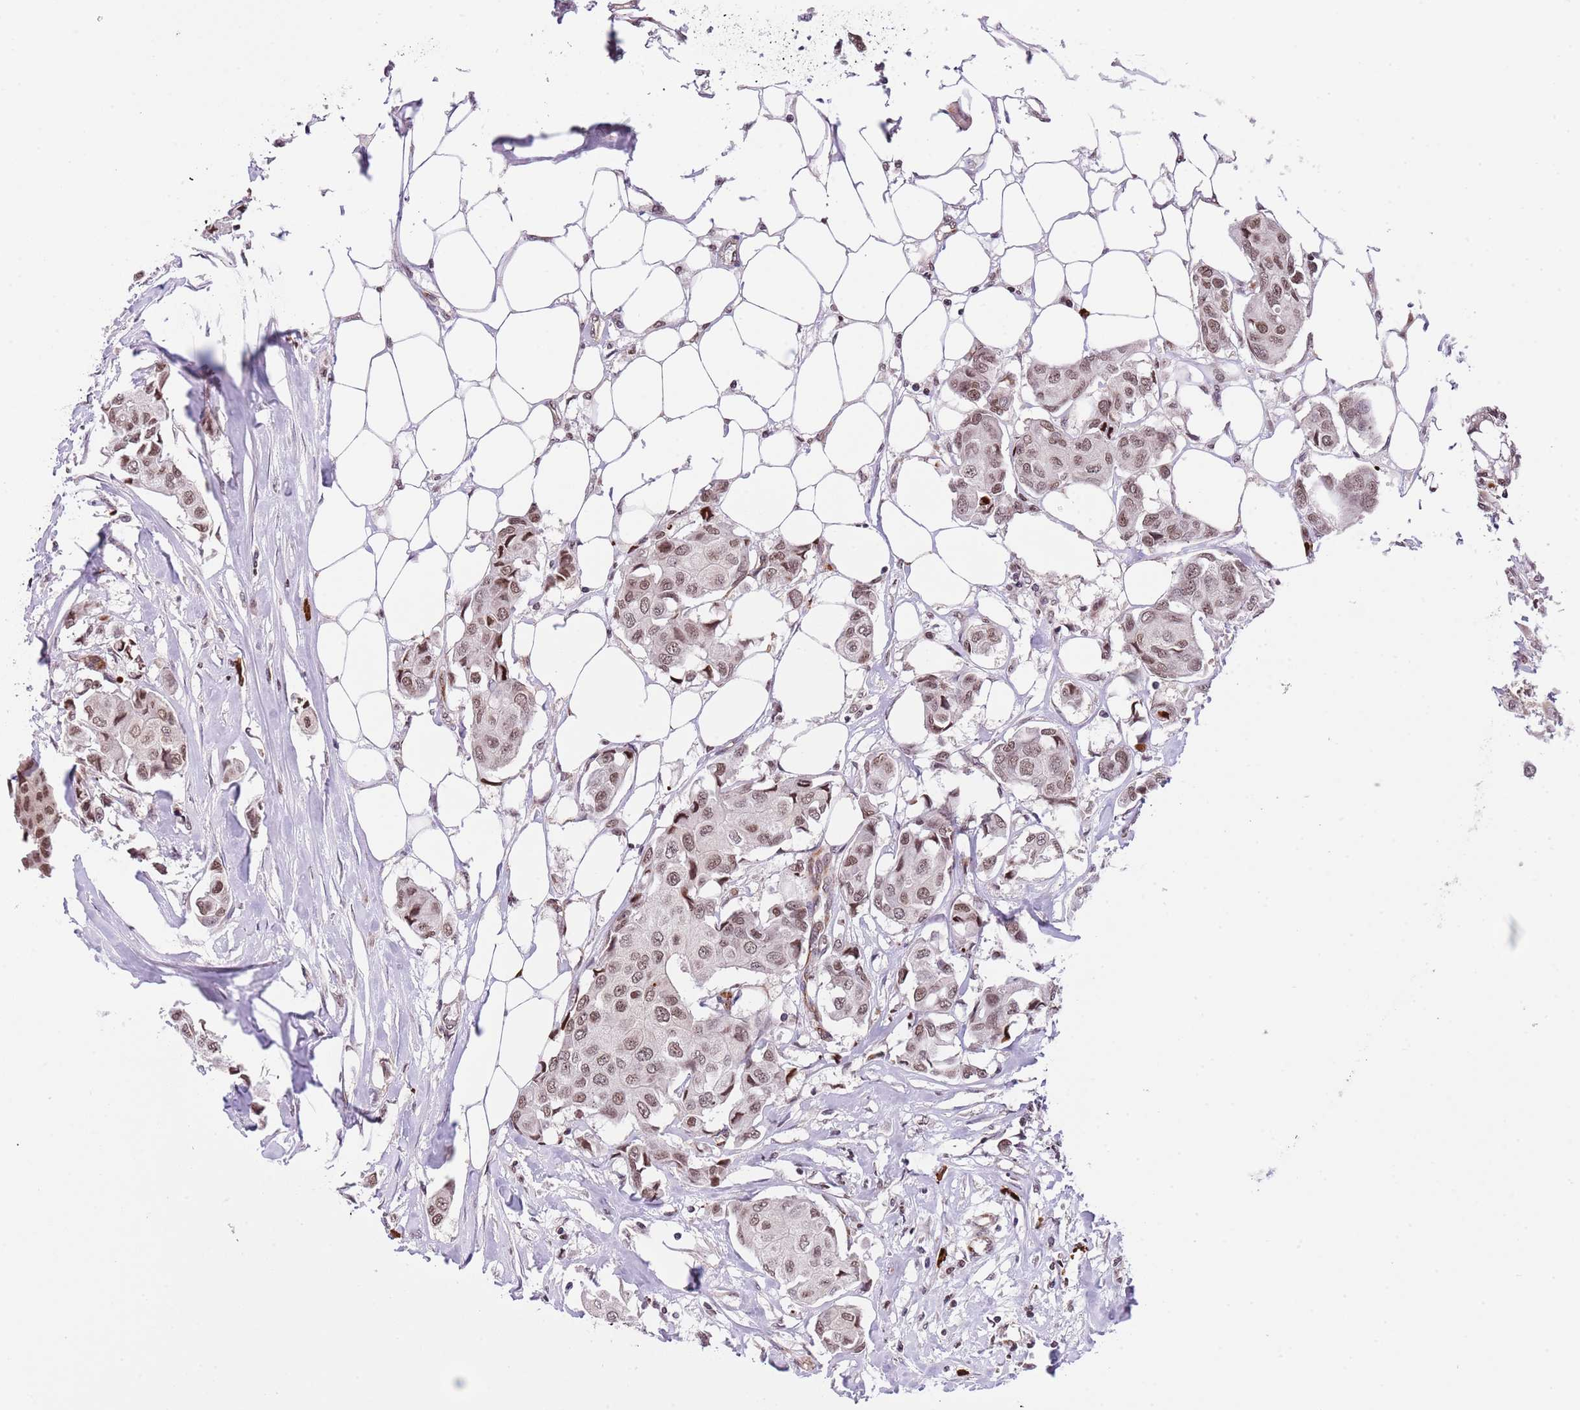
{"staining": {"intensity": "moderate", "quantity": ">75%", "location": "nuclear"}, "tissue": "breast cancer", "cell_type": "Tumor cells", "image_type": "cancer", "snomed": [{"axis": "morphology", "description": "Duct carcinoma"}, {"axis": "topography", "description": "Breast"}, {"axis": "topography", "description": "Lymph node"}], "caption": "This image shows IHC staining of breast cancer, with medium moderate nuclear positivity in approximately >75% of tumor cells.", "gene": "NRIP1", "patient": {"sex": "female", "age": 80}}